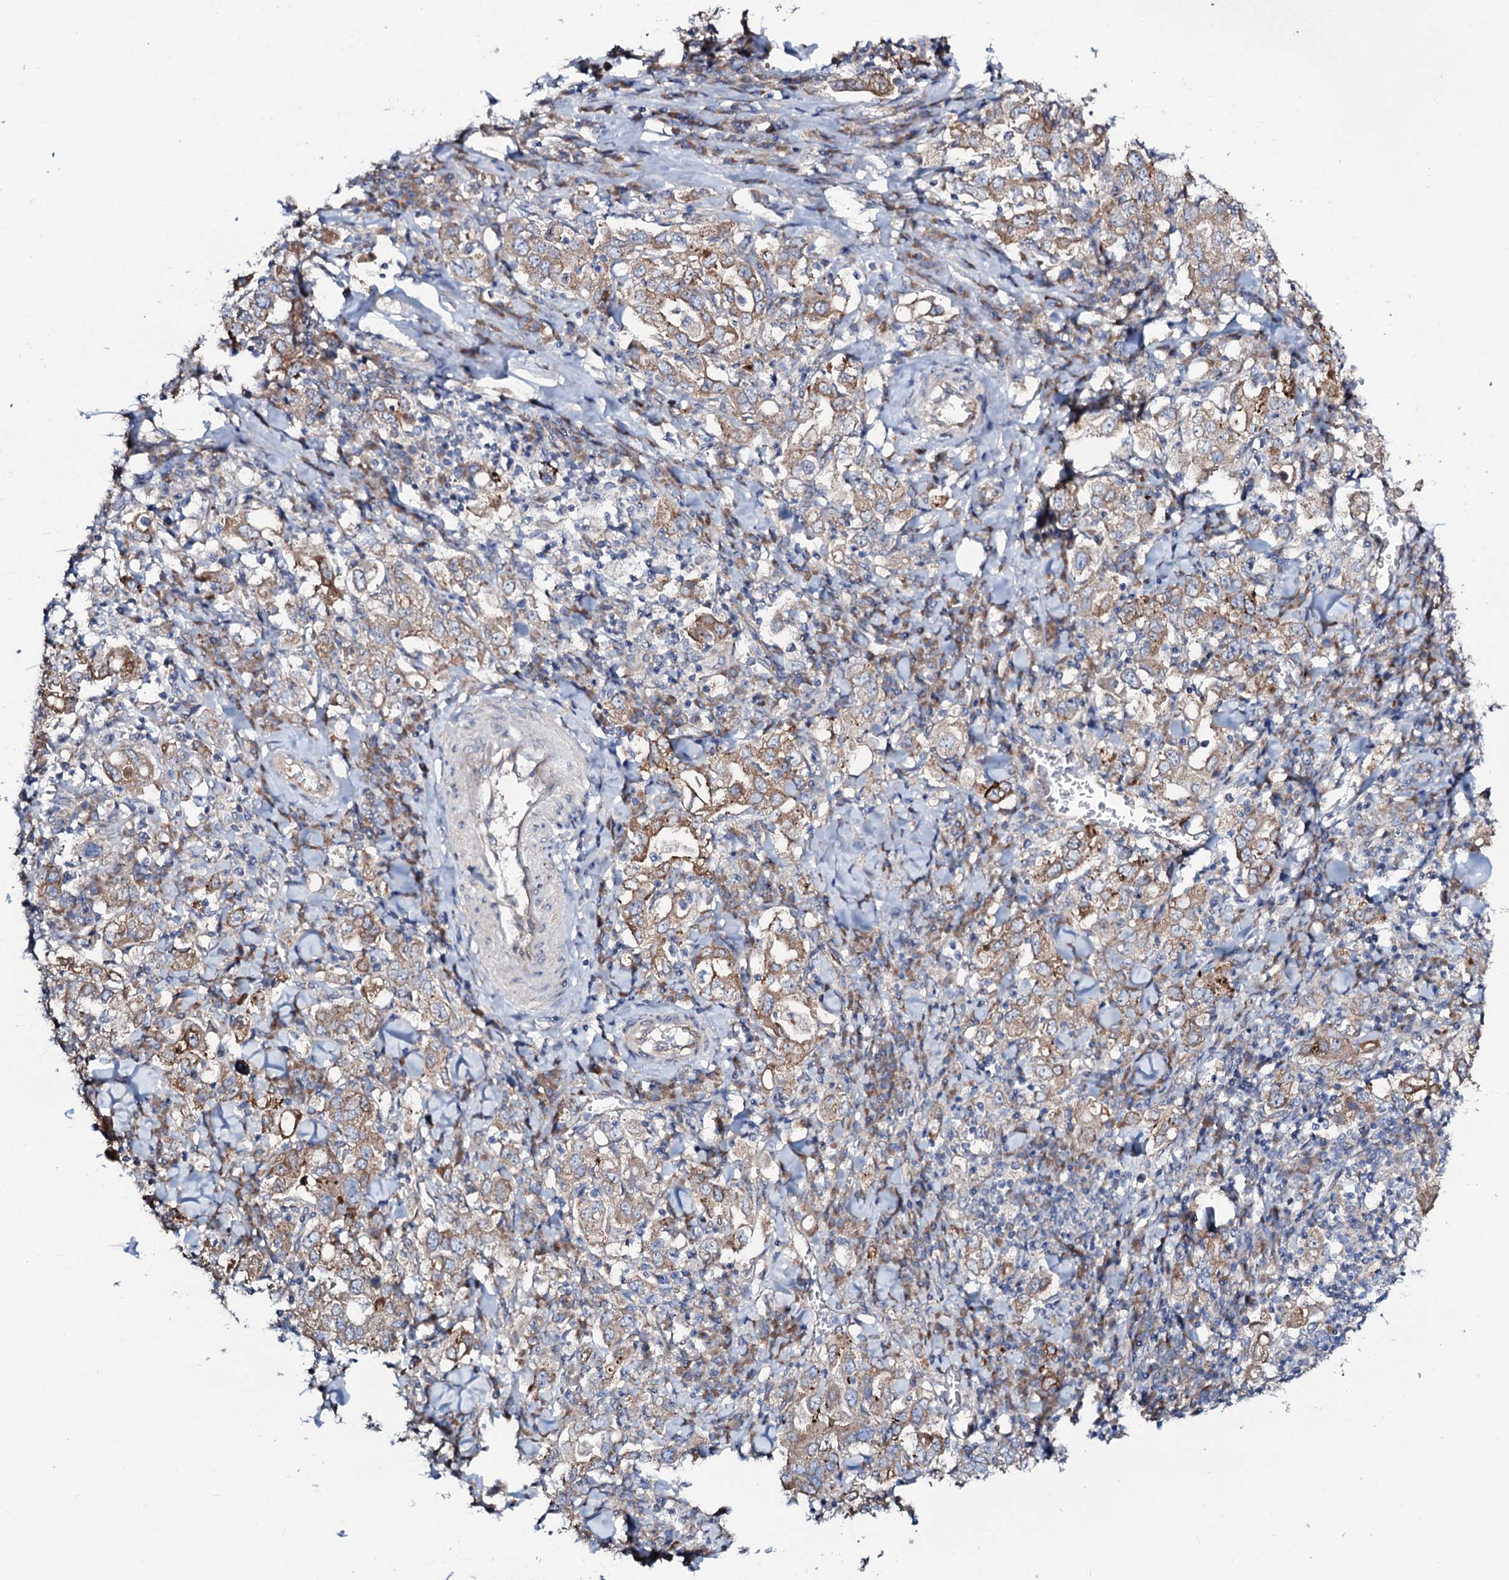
{"staining": {"intensity": "moderate", "quantity": ">75%", "location": "cytoplasmic/membranous"}, "tissue": "stomach cancer", "cell_type": "Tumor cells", "image_type": "cancer", "snomed": [{"axis": "morphology", "description": "Adenocarcinoma, NOS"}, {"axis": "topography", "description": "Stomach, upper"}], "caption": "Immunohistochemistry micrograph of stomach cancer (adenocarcinoma) stained for a protein (brown), which reveals medium levels of moderate cytoplasmic/membranous expression in approximately >75% of tumor cells.", "gene": "STARD13", "patient": {"sex": "male", "age": 62}}